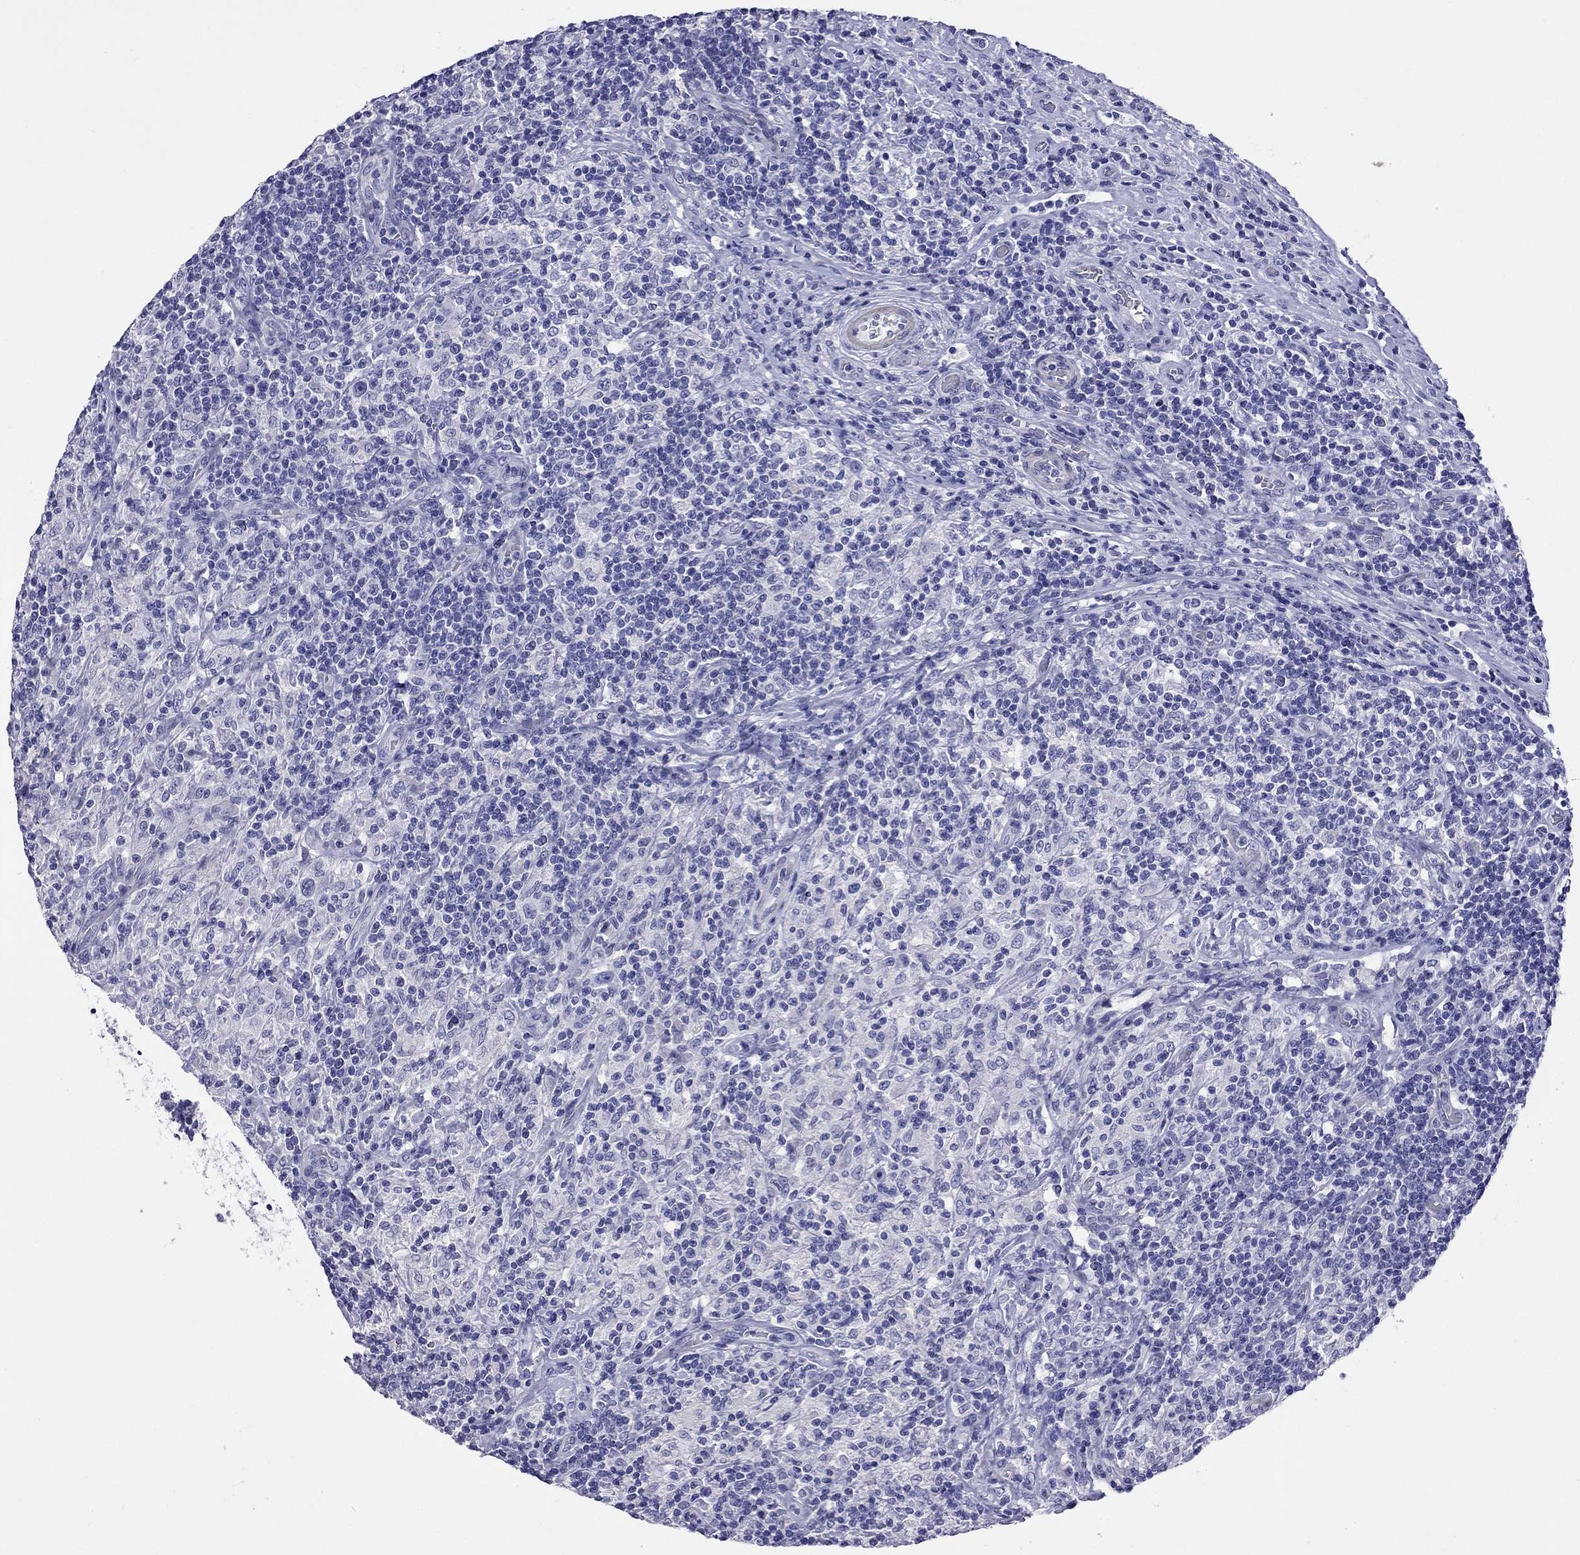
{"staining": {"intensity": "negative", "quantity": "none", "location": "none"}, "tissue": "lymphoma", "cell_type": "Tumor cells", "image_type": "cancer", "snomed": [{"axis": "morphology", "description": "Hodgkin's disease, NOS"}, {"axis": "topography", "description": "Lymph node"}], "caption": "Hodgkin's disease was stained to show a protein in brown. There is no significant staining in tumor cells.", "gene": "KIAA2012", "patient": {"sex": "male", "age": 70}}